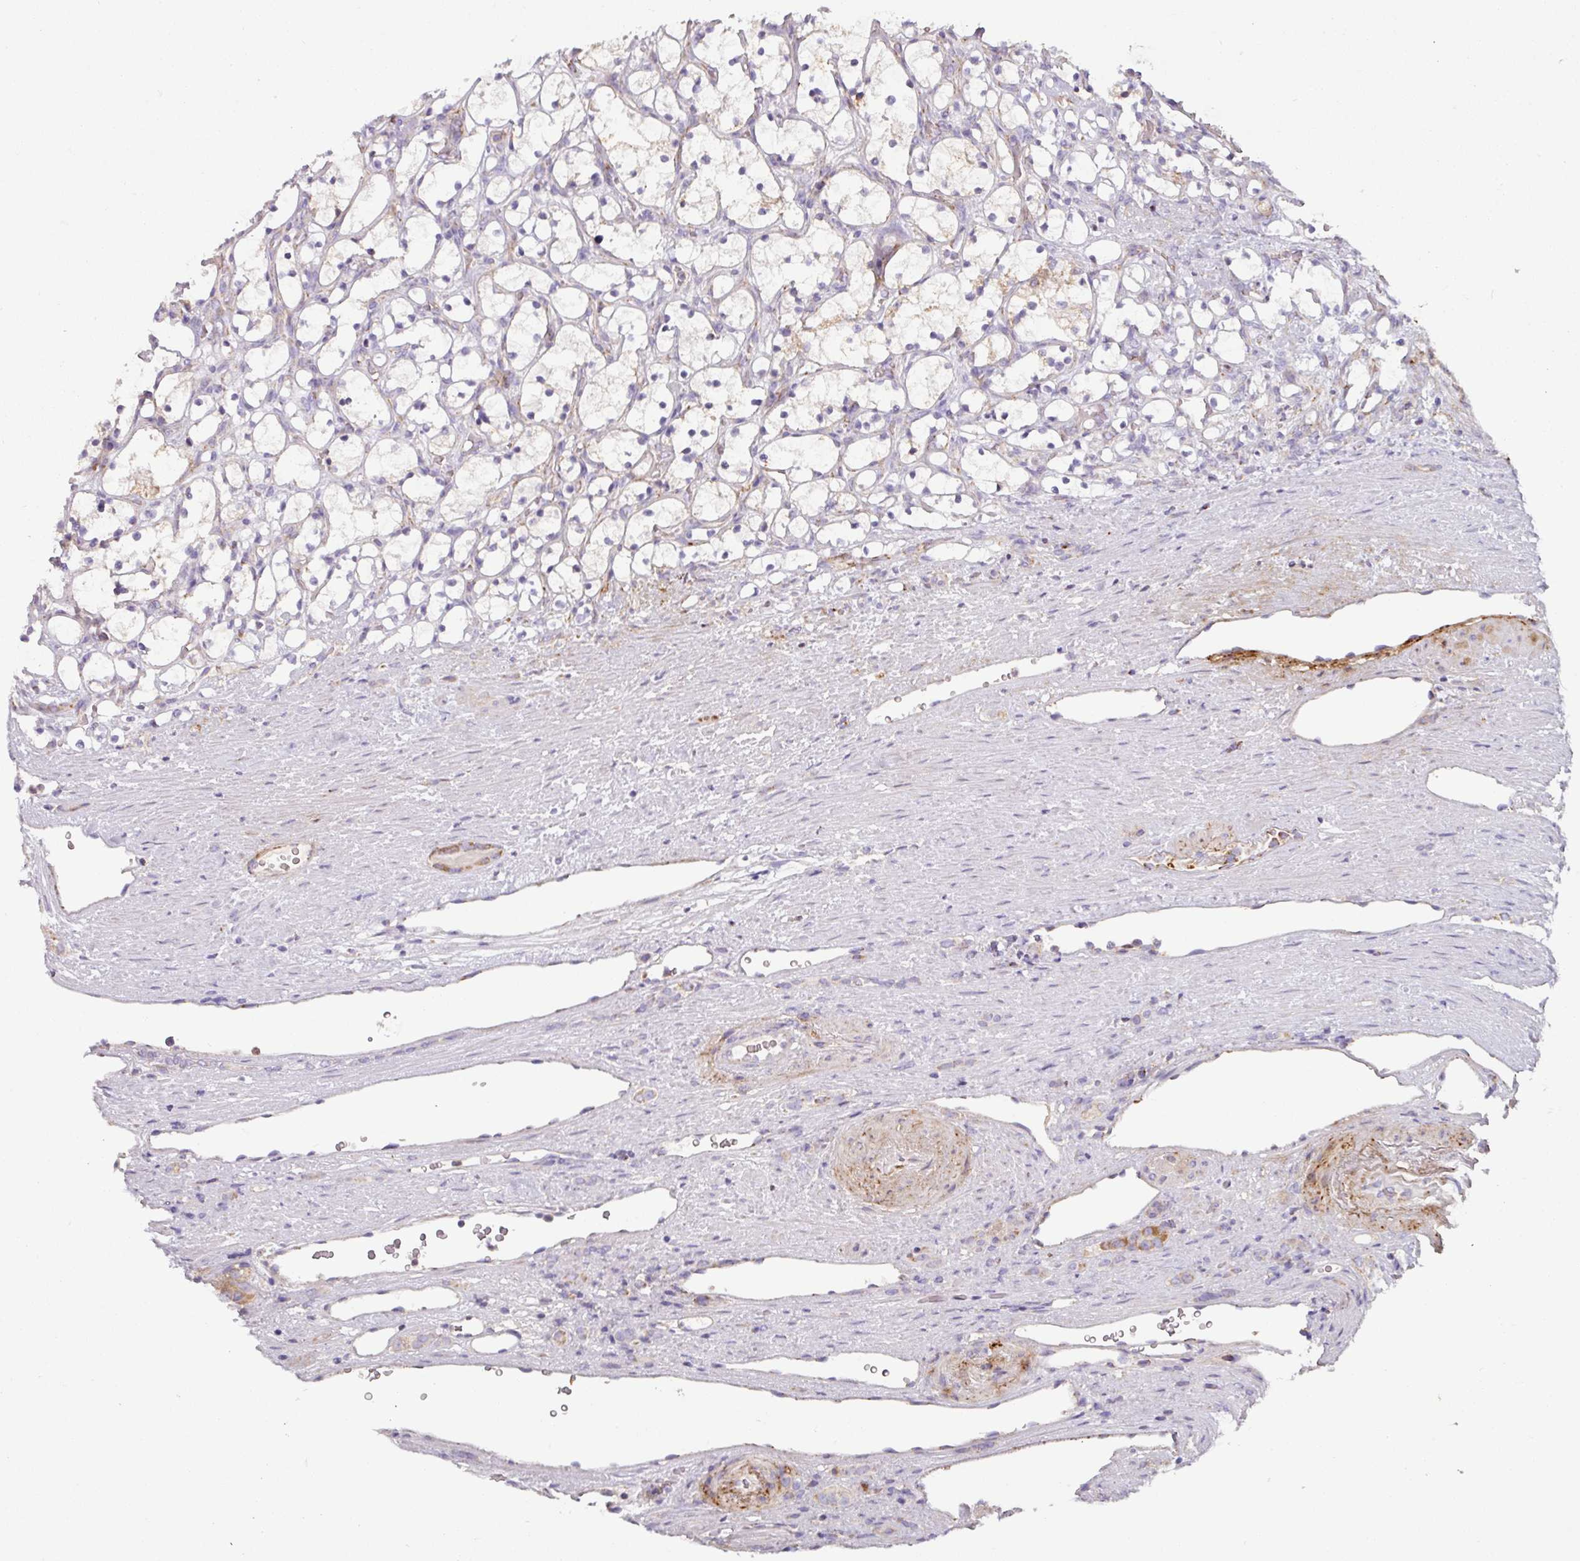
{"staining": {"intensity": "negative", "quantity": "none", "location": "none"}, "tissue": "renal cancer", "cell_type": "Tumor cells", "image_type": "cancer", "snomed": [{"axis": "morphology", "description": "Adenocarcinoma, NOS"}, {"axis": "topography", "description": "Kidney"}], "caption": "Immunohistochemistry image of neoplastic tissue: renal cancer (adenocarcinoma) stained with DAB reveals no significant protein positivity in tumor cells. (DAB IHC with hematoxylin counter stain).", "gene": "SQOR", "patient": {"sex": "female", "age": 69}}